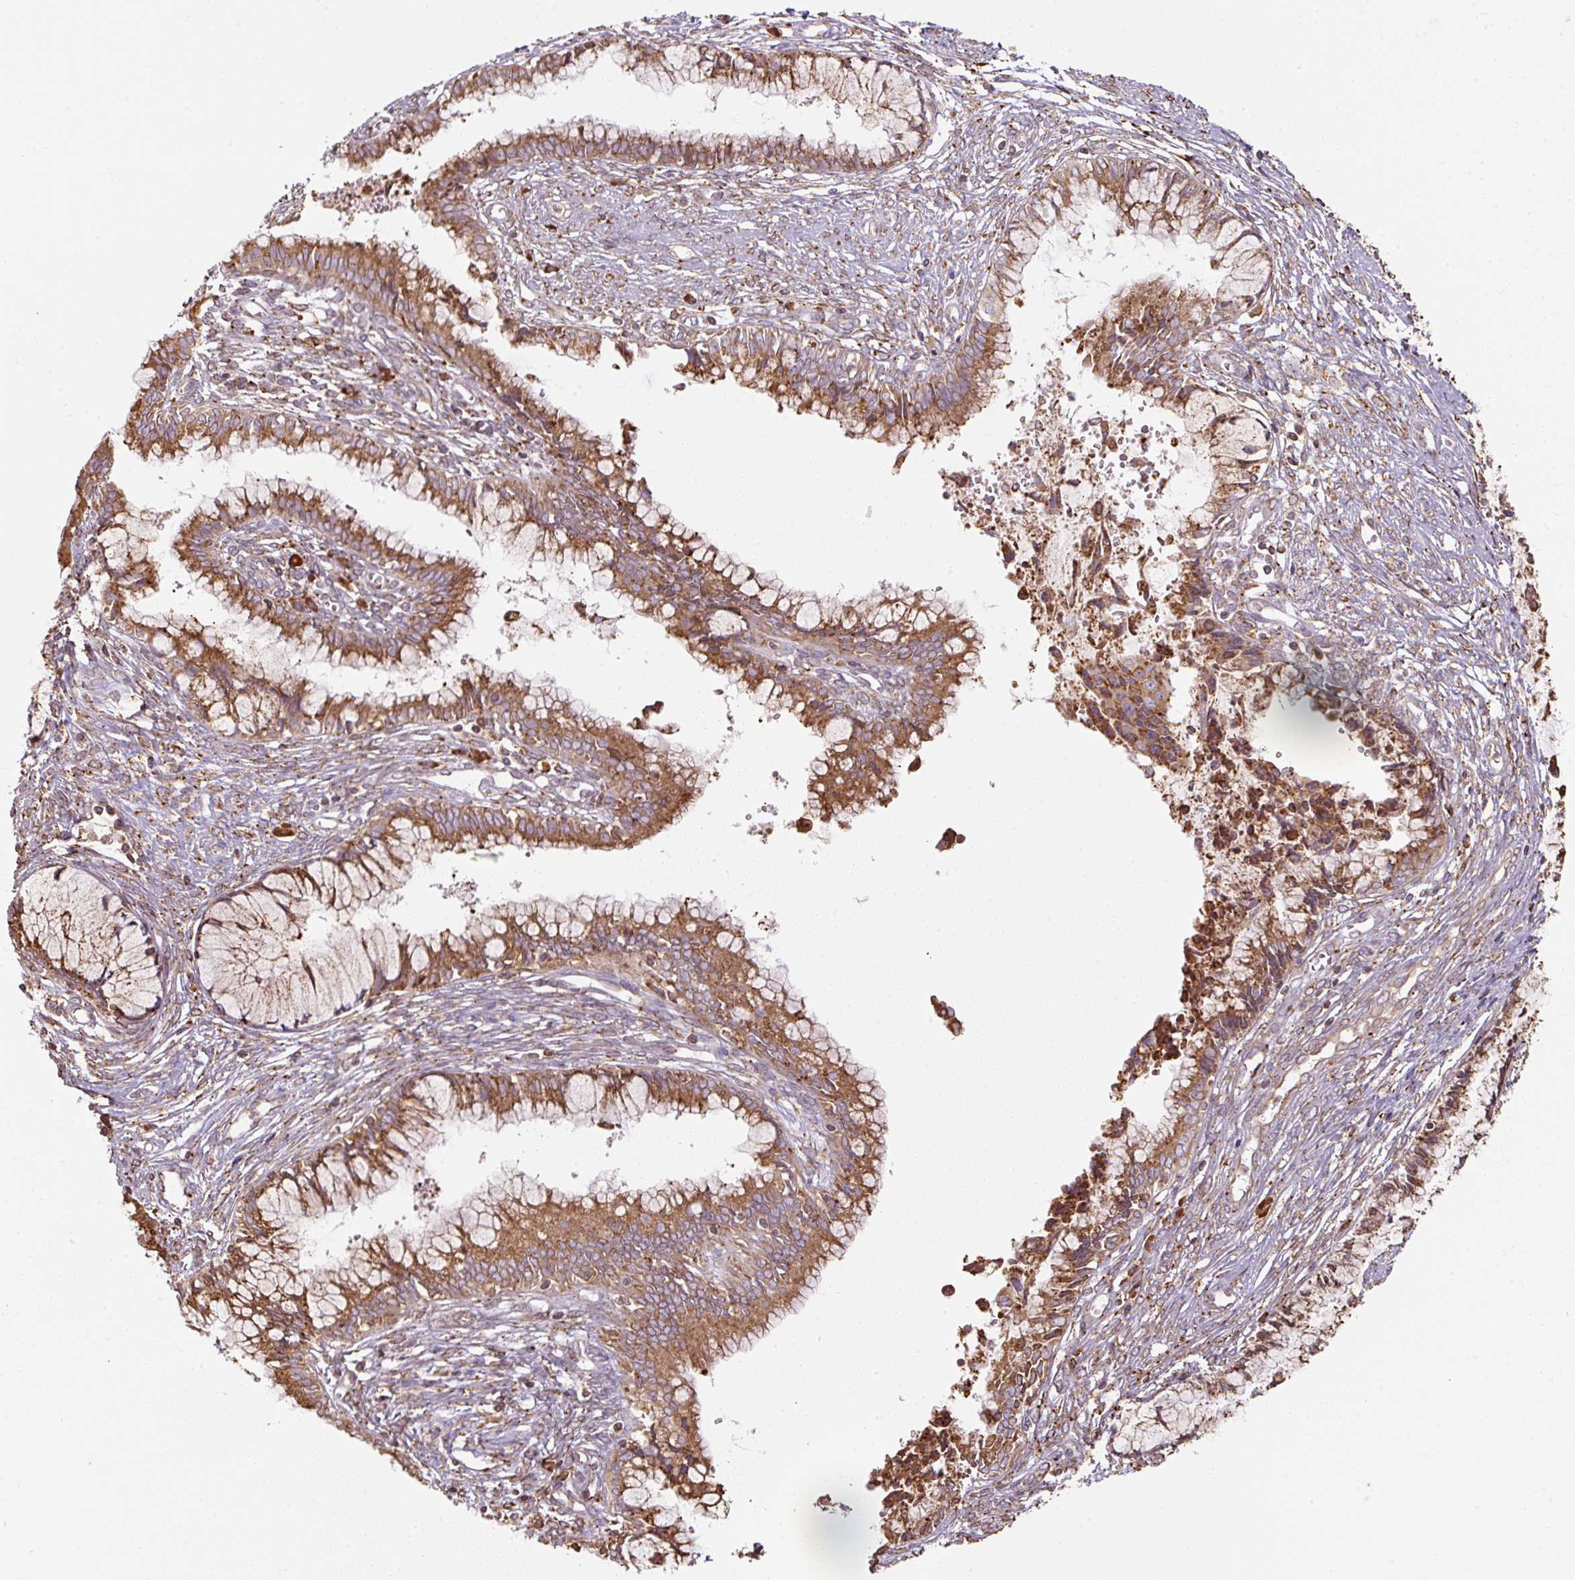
{"staining": {"intensity": "moderate", "quantity": ">75%", "location": "cytoplasmic/membranous"}, "tissue": "cervical cancer", "cell_type": "Tumor cells", "image_type": "cancer", "snomed": [{"axis": "morphology", "description": "Adenocarcinoma, NOS"}, {"axis": "topography", "description": "Cervix"}], "caption": "High-power microscopy captured an immunohistochemistry photomicrograph of cervical cancer, revealing moderate cytoplasmic/membranous staining in approximately >75% of tumor cells. Using DAB (3,3'-diaminobenzidine) (brown) and hematoxylin (blue) stains, captured at high magnification using brightfield microscopy.", "gene": "PRKCSH", "patient": {"sex": "female", "age": 44}}